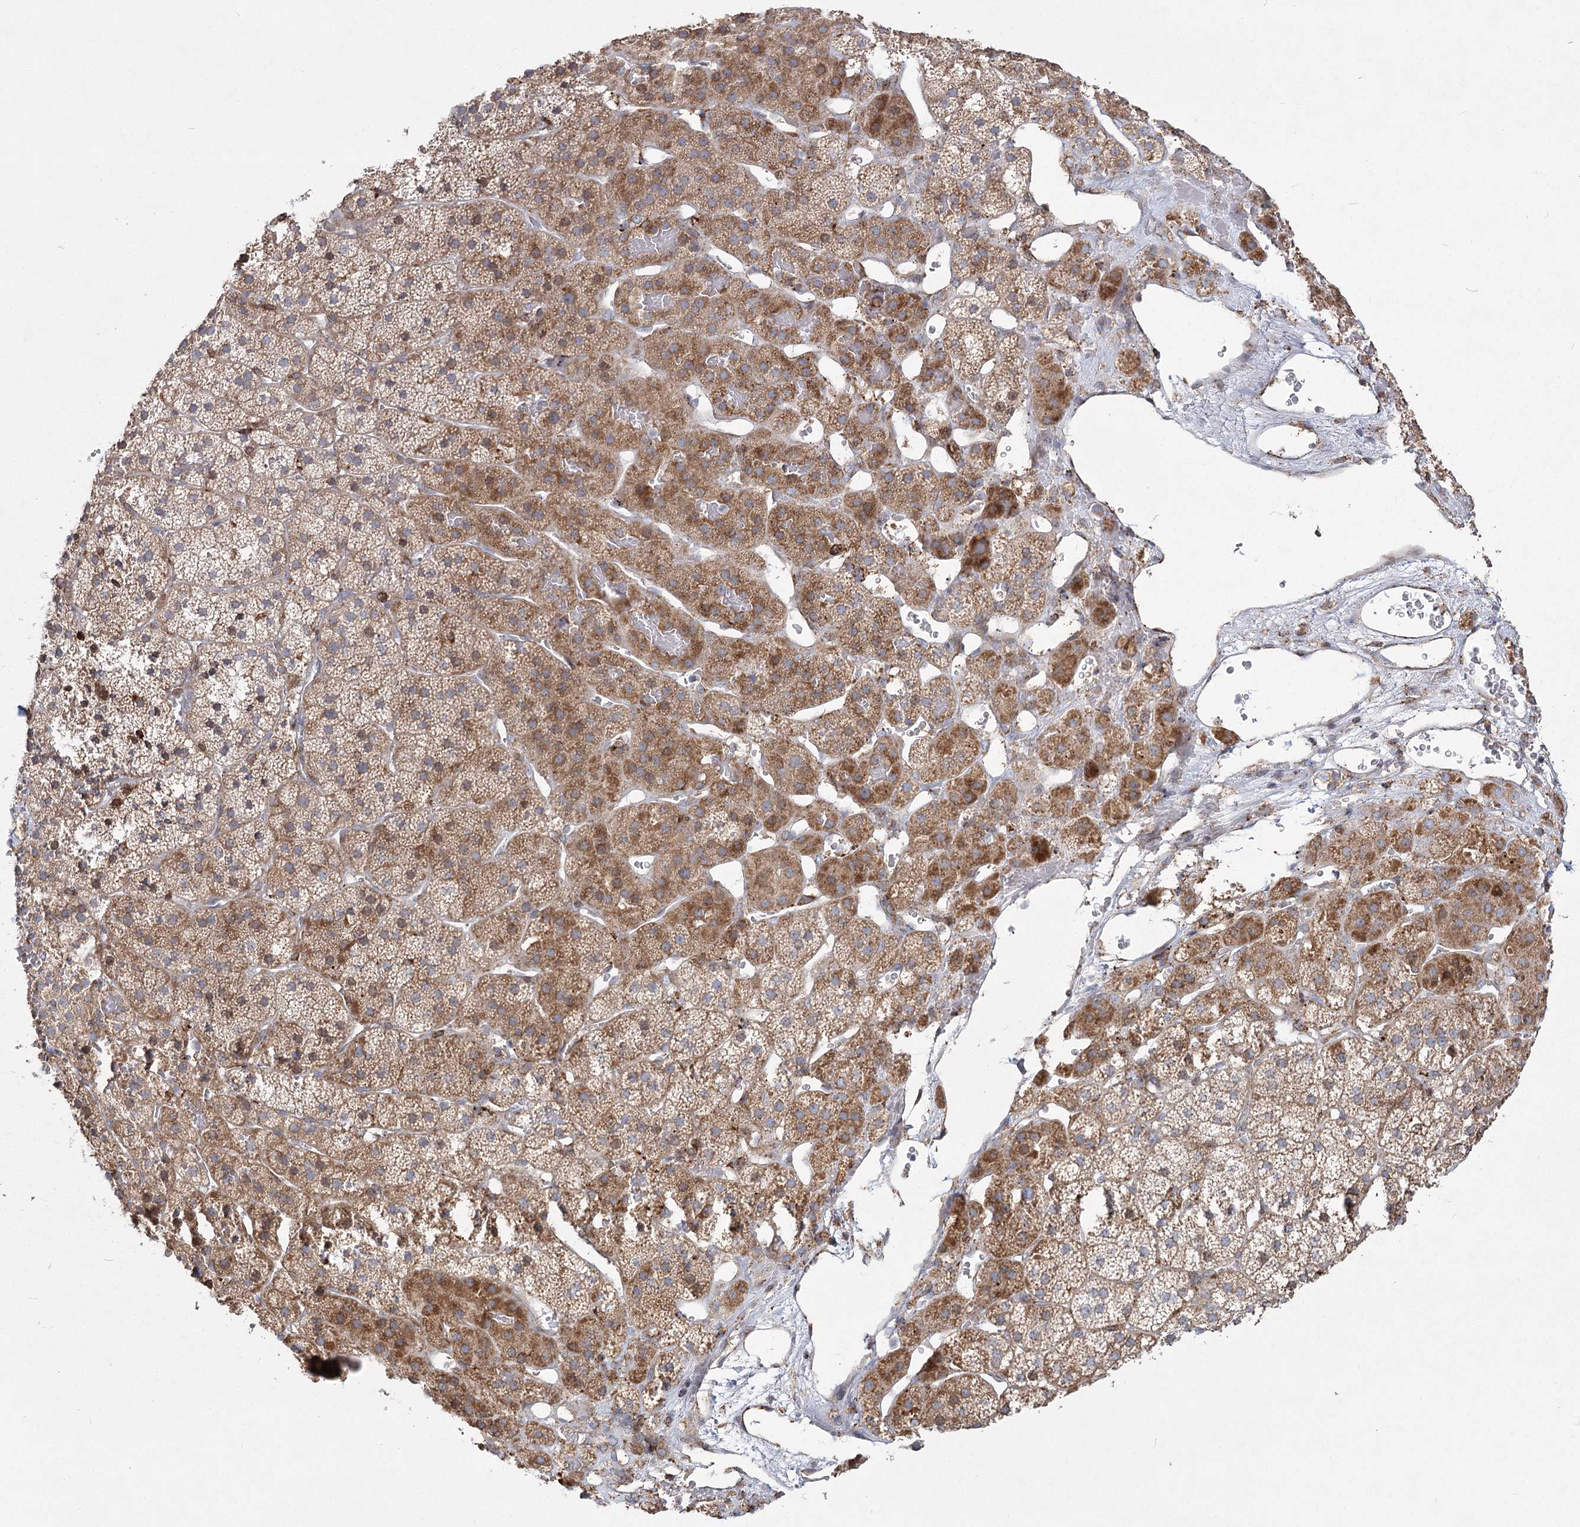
{"staining": {"intensity": "moderate", "quantity": "25%-75%", "location": "cytoplasmic/membranous"}, "tissue": "adrenal gland", "cell_type": "Glandular cells", "image_type": "normal", "snomed": [{"axis": "morphology", "description": "Normal tissue, NOS"}, {"axis": "topography", "description": "Adrenal gland"}], "caption": "An image of adrenal gland stained for a protein exhibits moderate cytoplasmic/membranous brown staining in glandular cells.", "gene": "NHLRC2", "patient": {"sex": "female", "age": 44}}